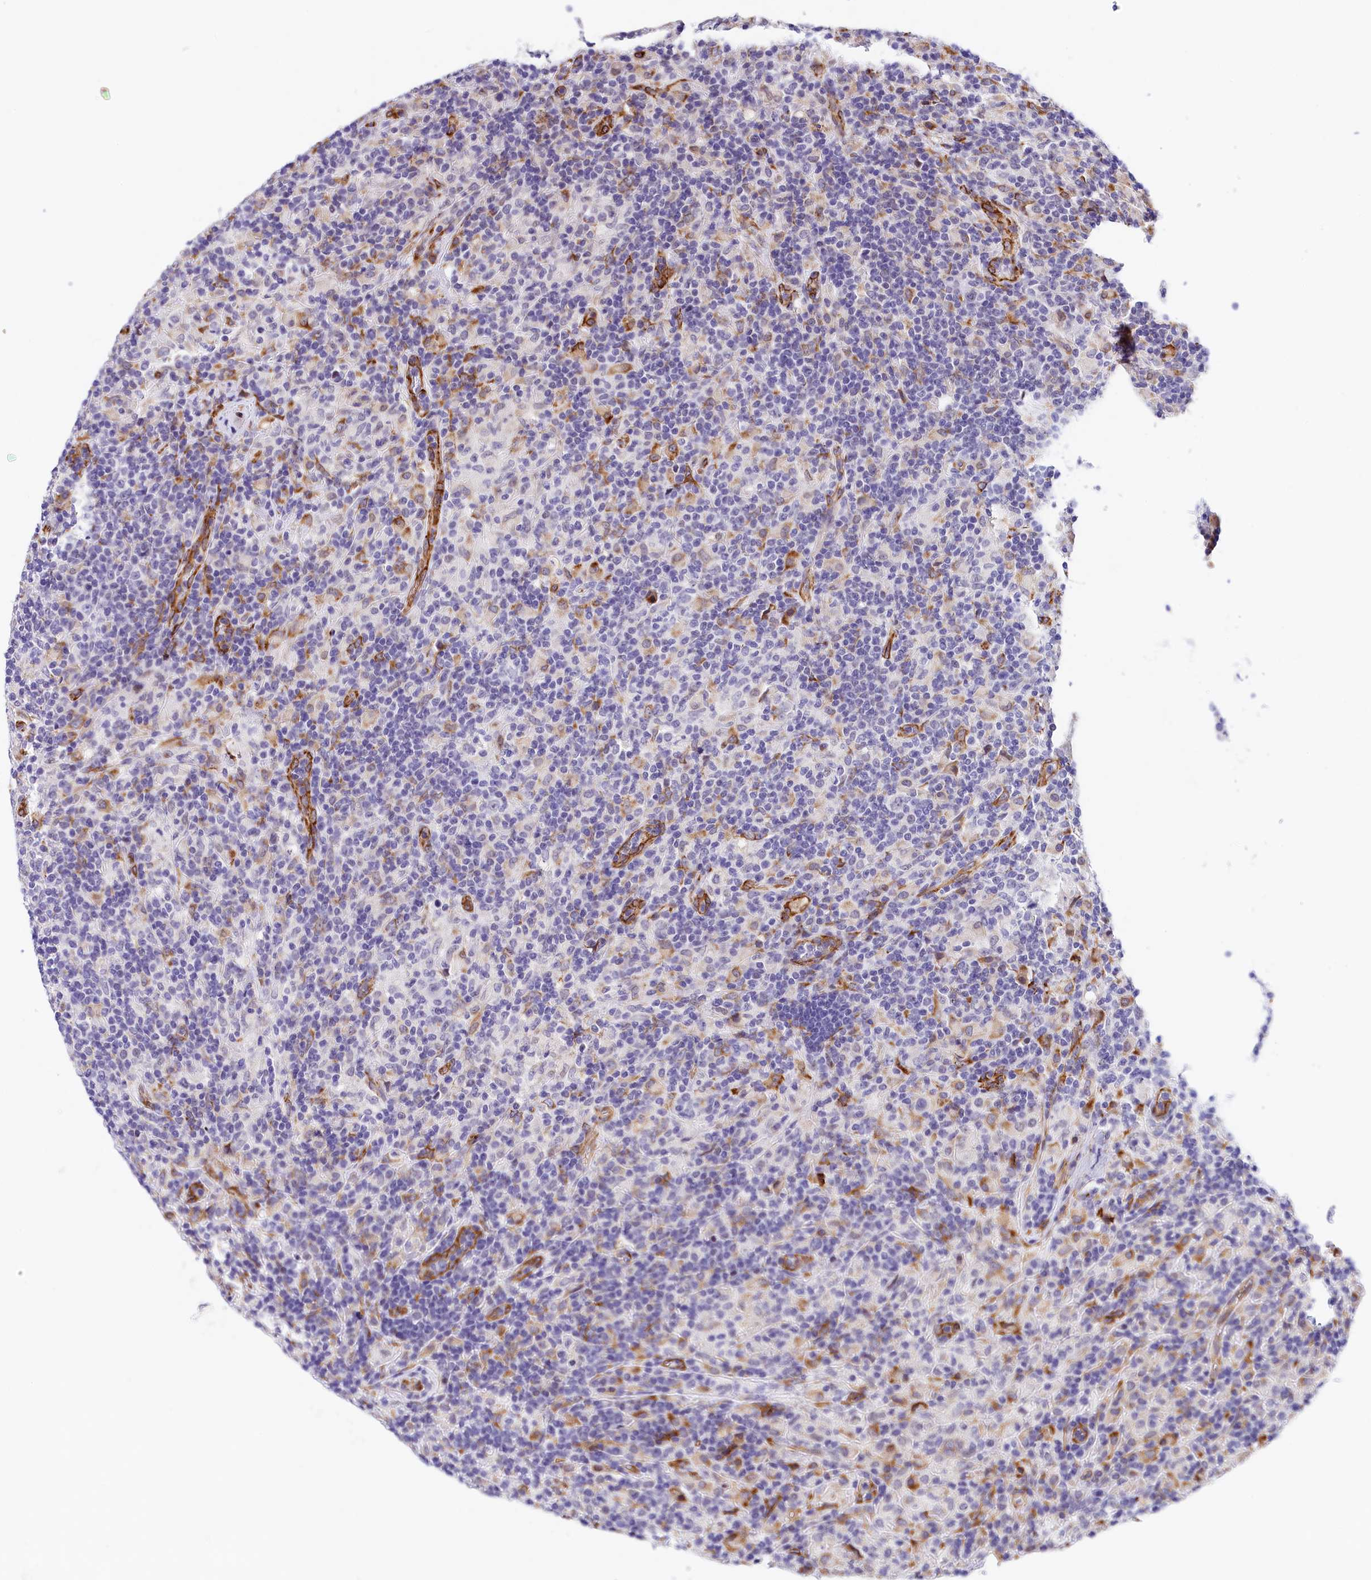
{"staining": {"intensity": "negative", "quantity": "none", "location": "none"}, "tissue": "lymphoma", "cell_type": "Tumor cells", "image_type": "cancer", "snomed": [{"axis": "morphology", "description": "Hodgkin's disease, NOS"}, {"axis": "topography", "description": "Lymph node"}], "caption": "Immunohistochemistry (IHC) micrograph of neoplastic tissue: human Hodgkin's disease stained with DAB (3,3'-diaminobenzidine) shows no significant protein expression in tumor cells.", "gene": "ITGA1", "patient": {"sex": "male", "age": 70}}